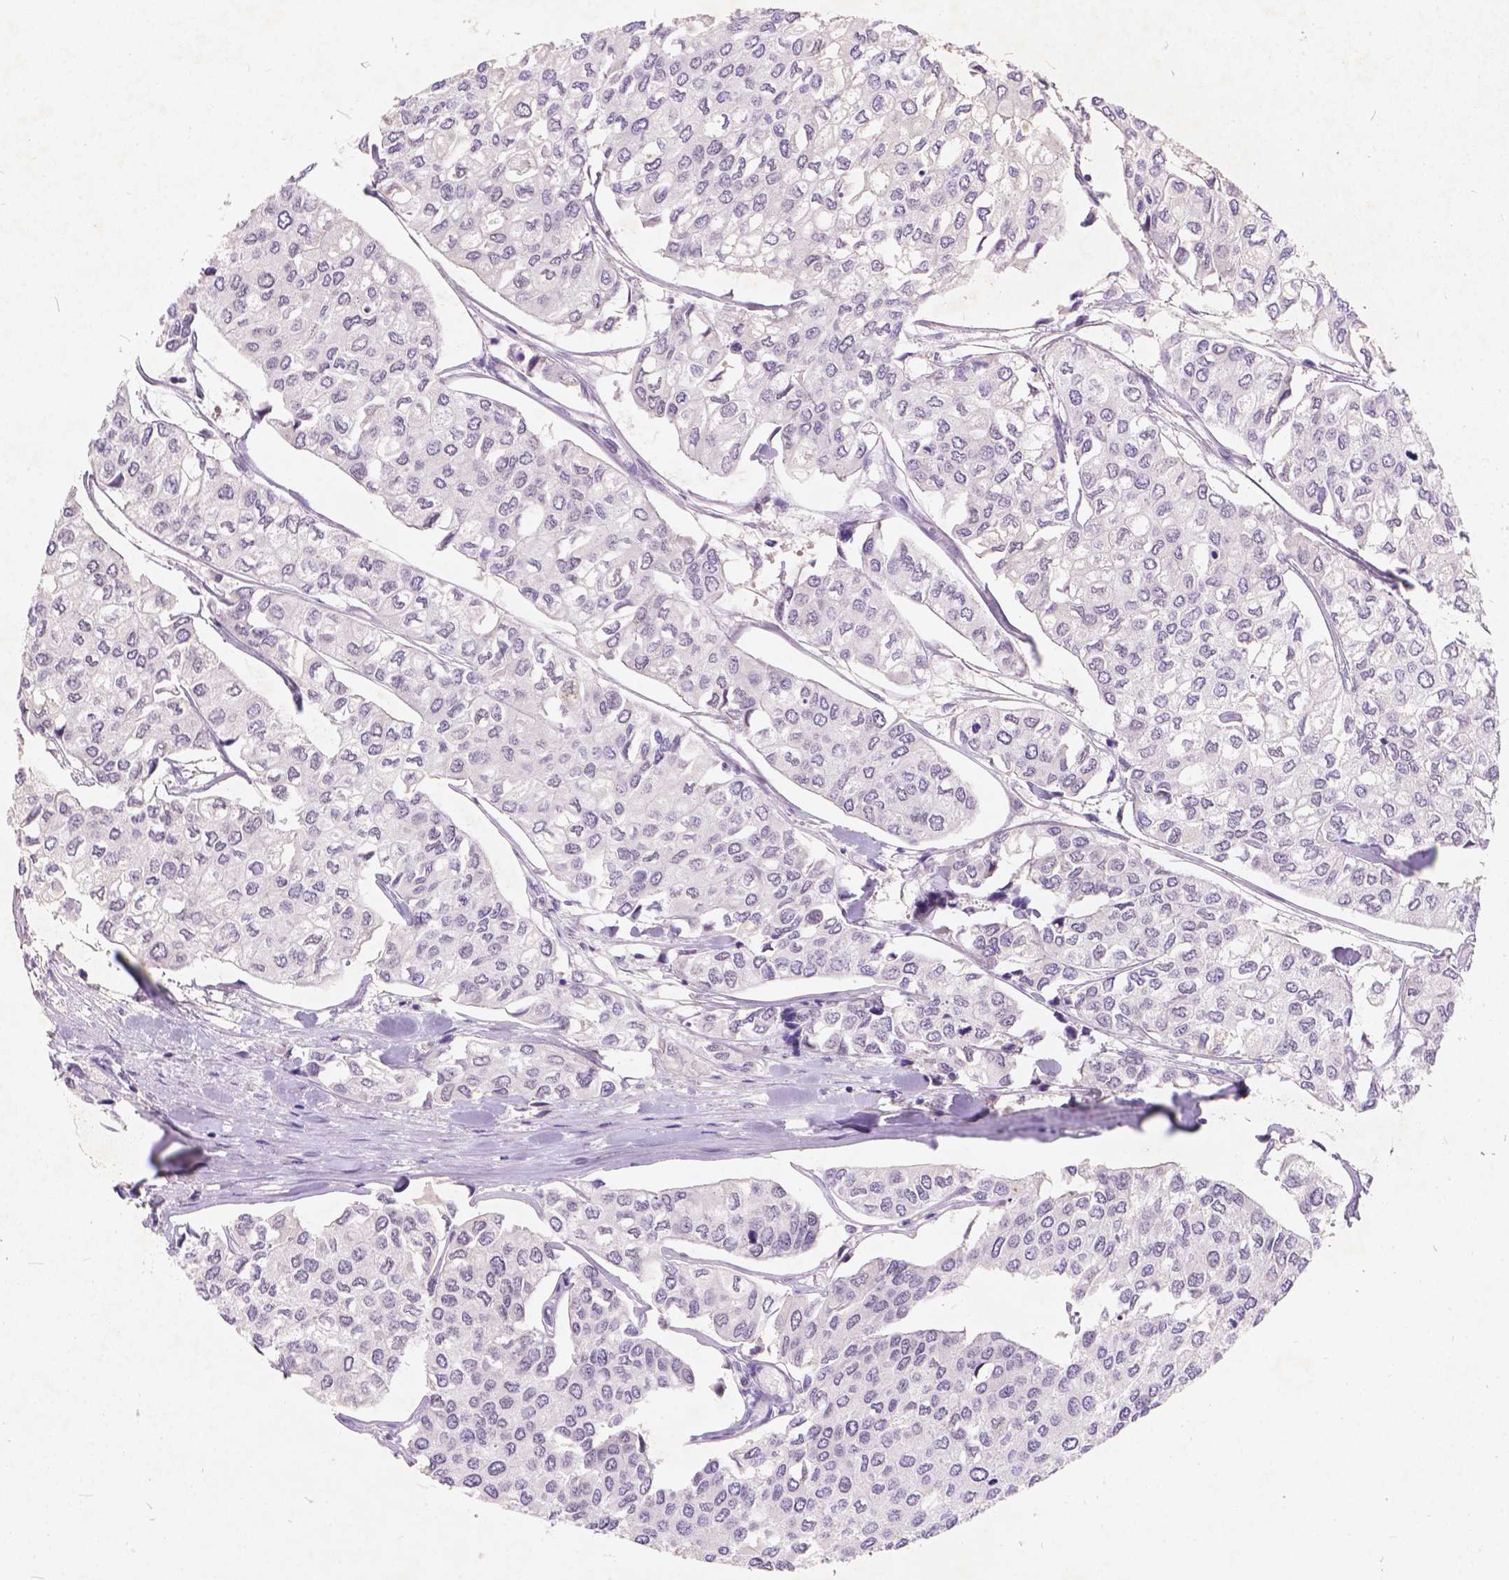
{"staining": {"intensity": "negative", "quantity": "none", "location": "none"}, "tissue": "urothelial cancer", "cell_type": "Tumor cells", "image_type": "cancer", "snomed": [{"axis": "morphology", "description": "Urothelial carcinoma, High grade"}, {"axis": "topography", "description": "Urinary bladder"}], "caption": "The immunohistochemistry (IHC) photomicrograph has no significant staining in tumor cells of urothelial carcinoma (high-grade) tissue.", "gene": "FAM53A", "patient": {"sex": "male", "age": 73}}